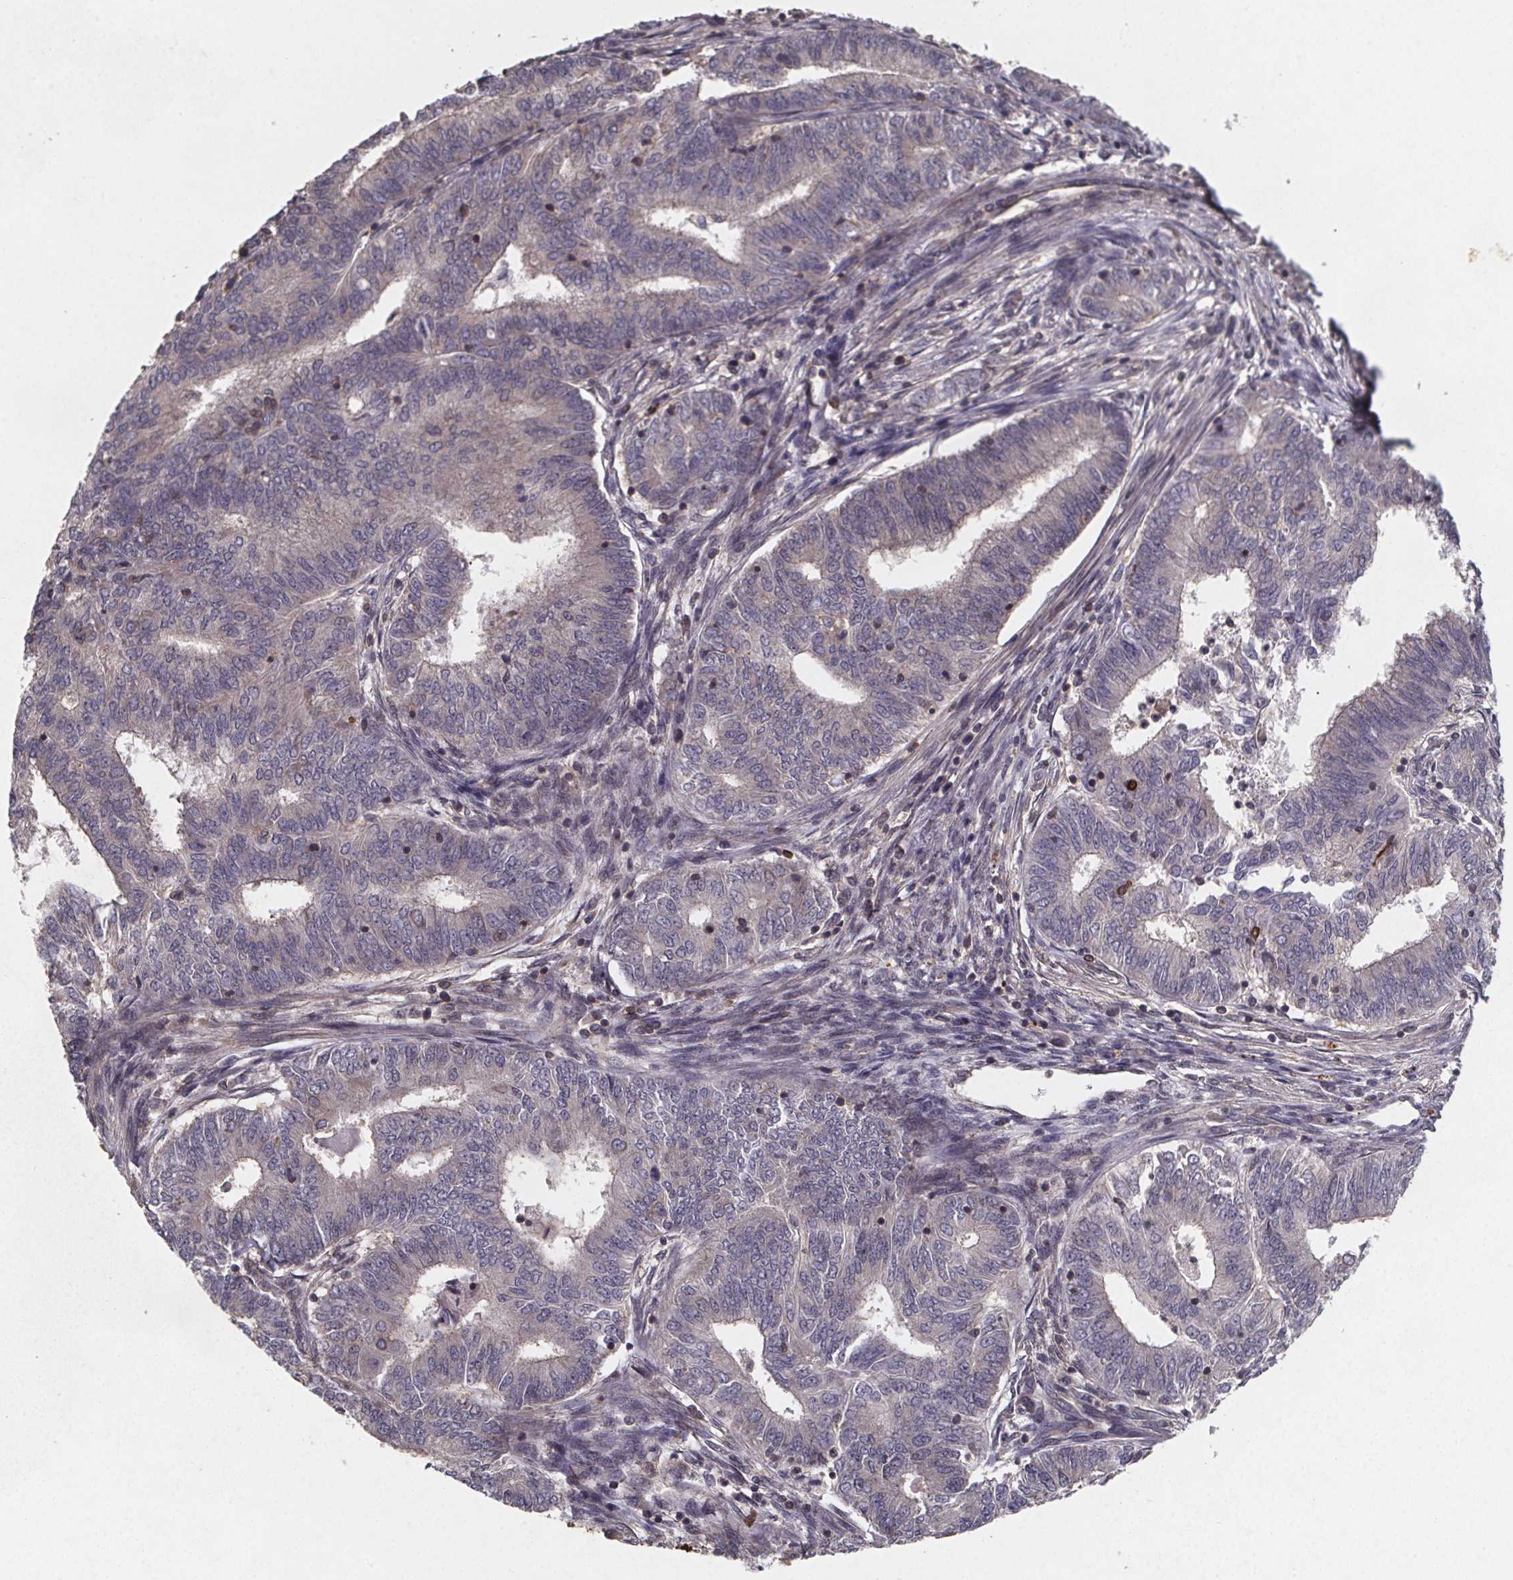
{"staining": {"intensity": "negative", "quantity": "none", "location": "none"}, "tissue": "endometrial cancer", "cell_type": "Tumor cells", "image_type": "cancer", "snomed": [{"axis": "morphology", "description": "Adenocarcinoma, NOS"}, {"axis": "topography", "description": "Endometrium"}], "caption": "IHC histopathology image of endometrial cancer stained for a protein (brown), which demonstrates no staining in tumor cells. (DAB (3,3'-diaminobenzidine) immunohistochemistry visualized using brightfield microscopy, high magnification).", "gene": "PIERCE2", "patient": {"sex": "female", "age": 62}}